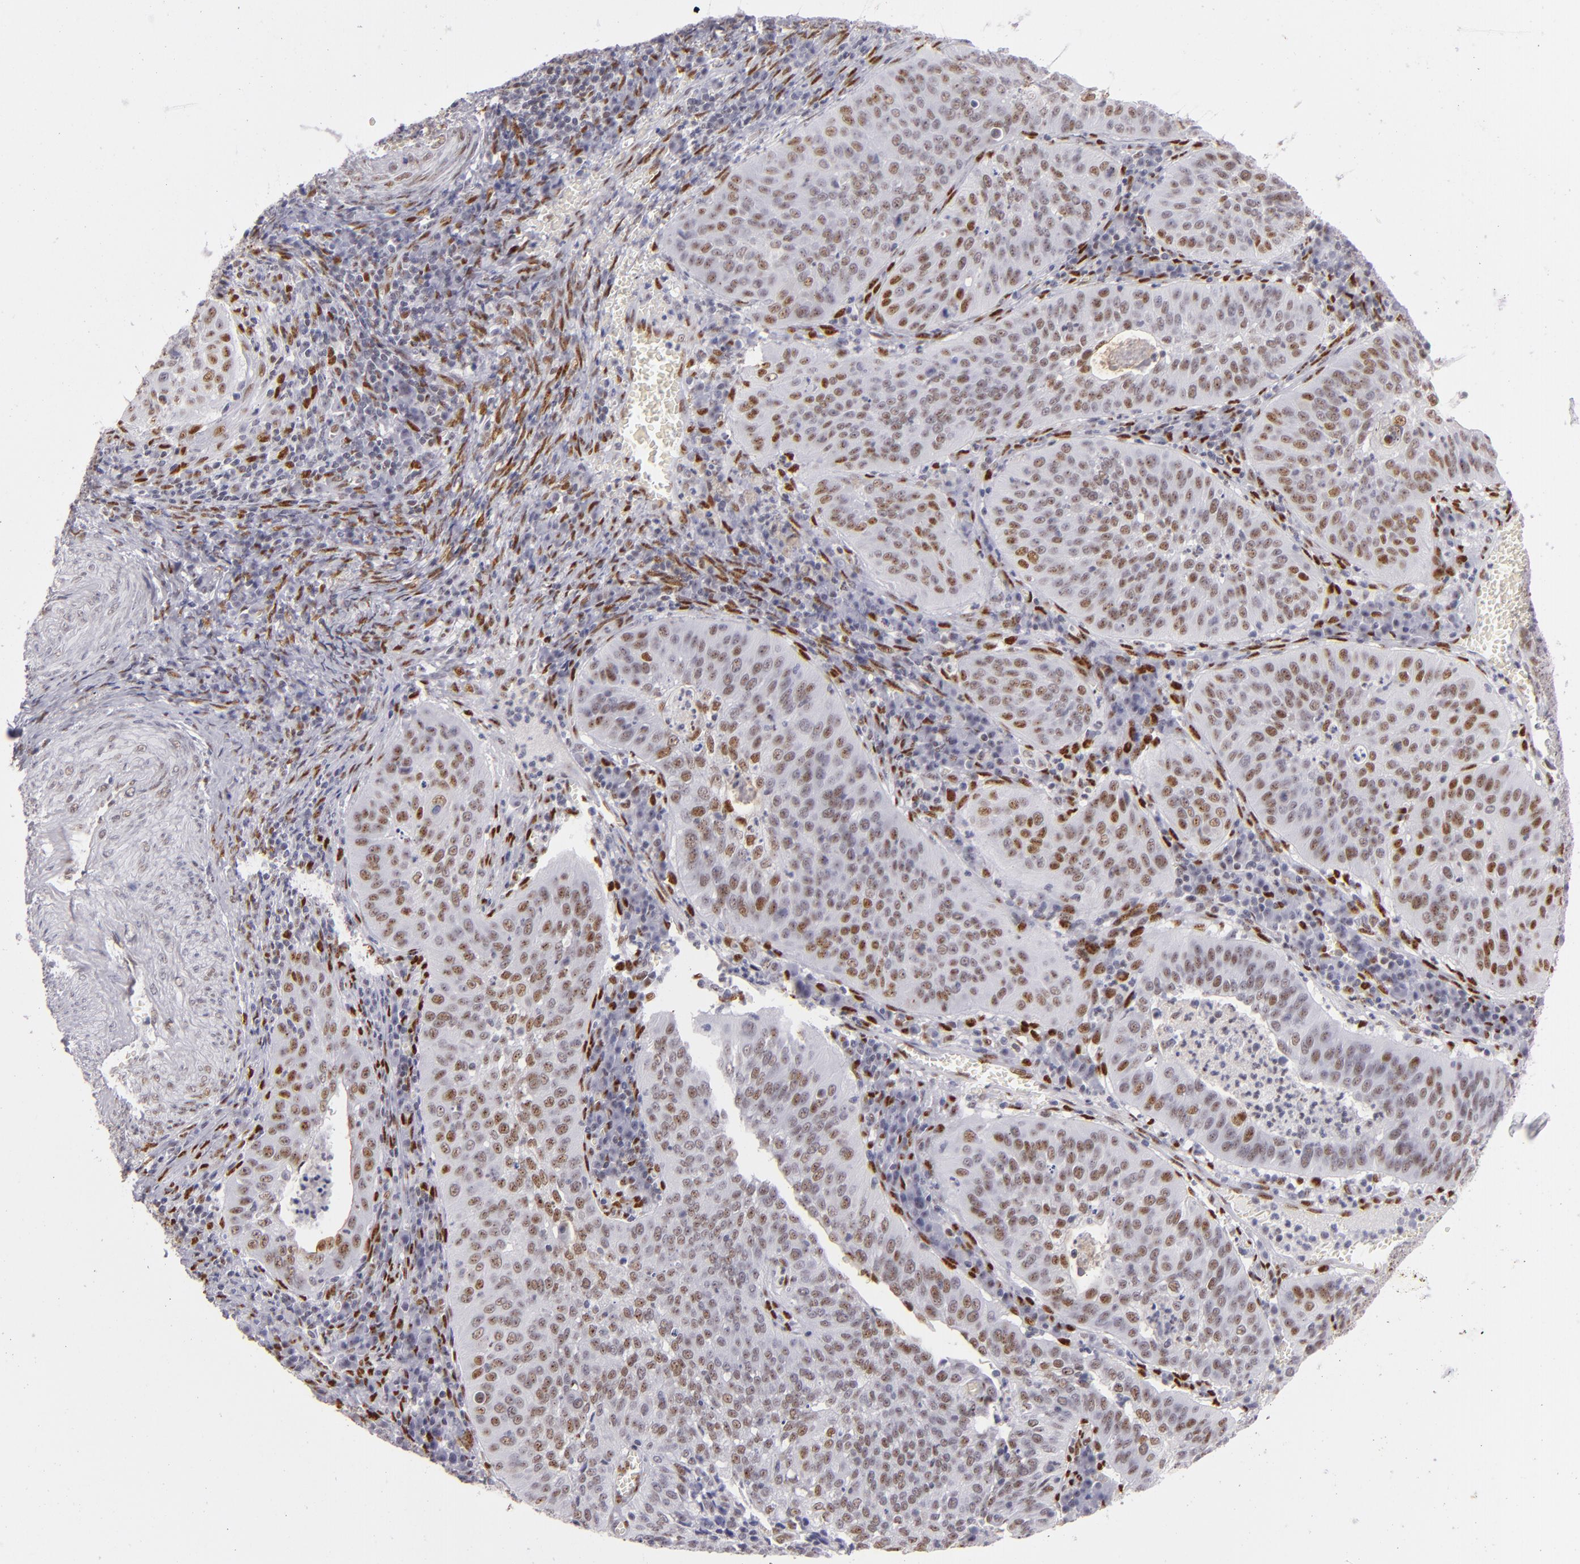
{"staining": {"intensity": "moderate", "quantity": "25%-75%", "location": "nuclear"}, "tissue": "cervical cancer", "cell_type": "Tumor cells", "image_type": "cancer", "snomed": [{"axis": "morphology", "description": "Squamous cell carcinoma, NOS"}, {"axis": "topography", "description": "Cervix"}], "caption": "Squamous cell carcinoma (cervical) stained with immunohistochemistry (IHC) shows moderate nuclear expression in approximately 25%-75% of tumor cells. (Brightfield microscopy of DAB IHC at high magnification).", "gene": "TOP3A", "patient": {"sex": "female", "age": 39}}